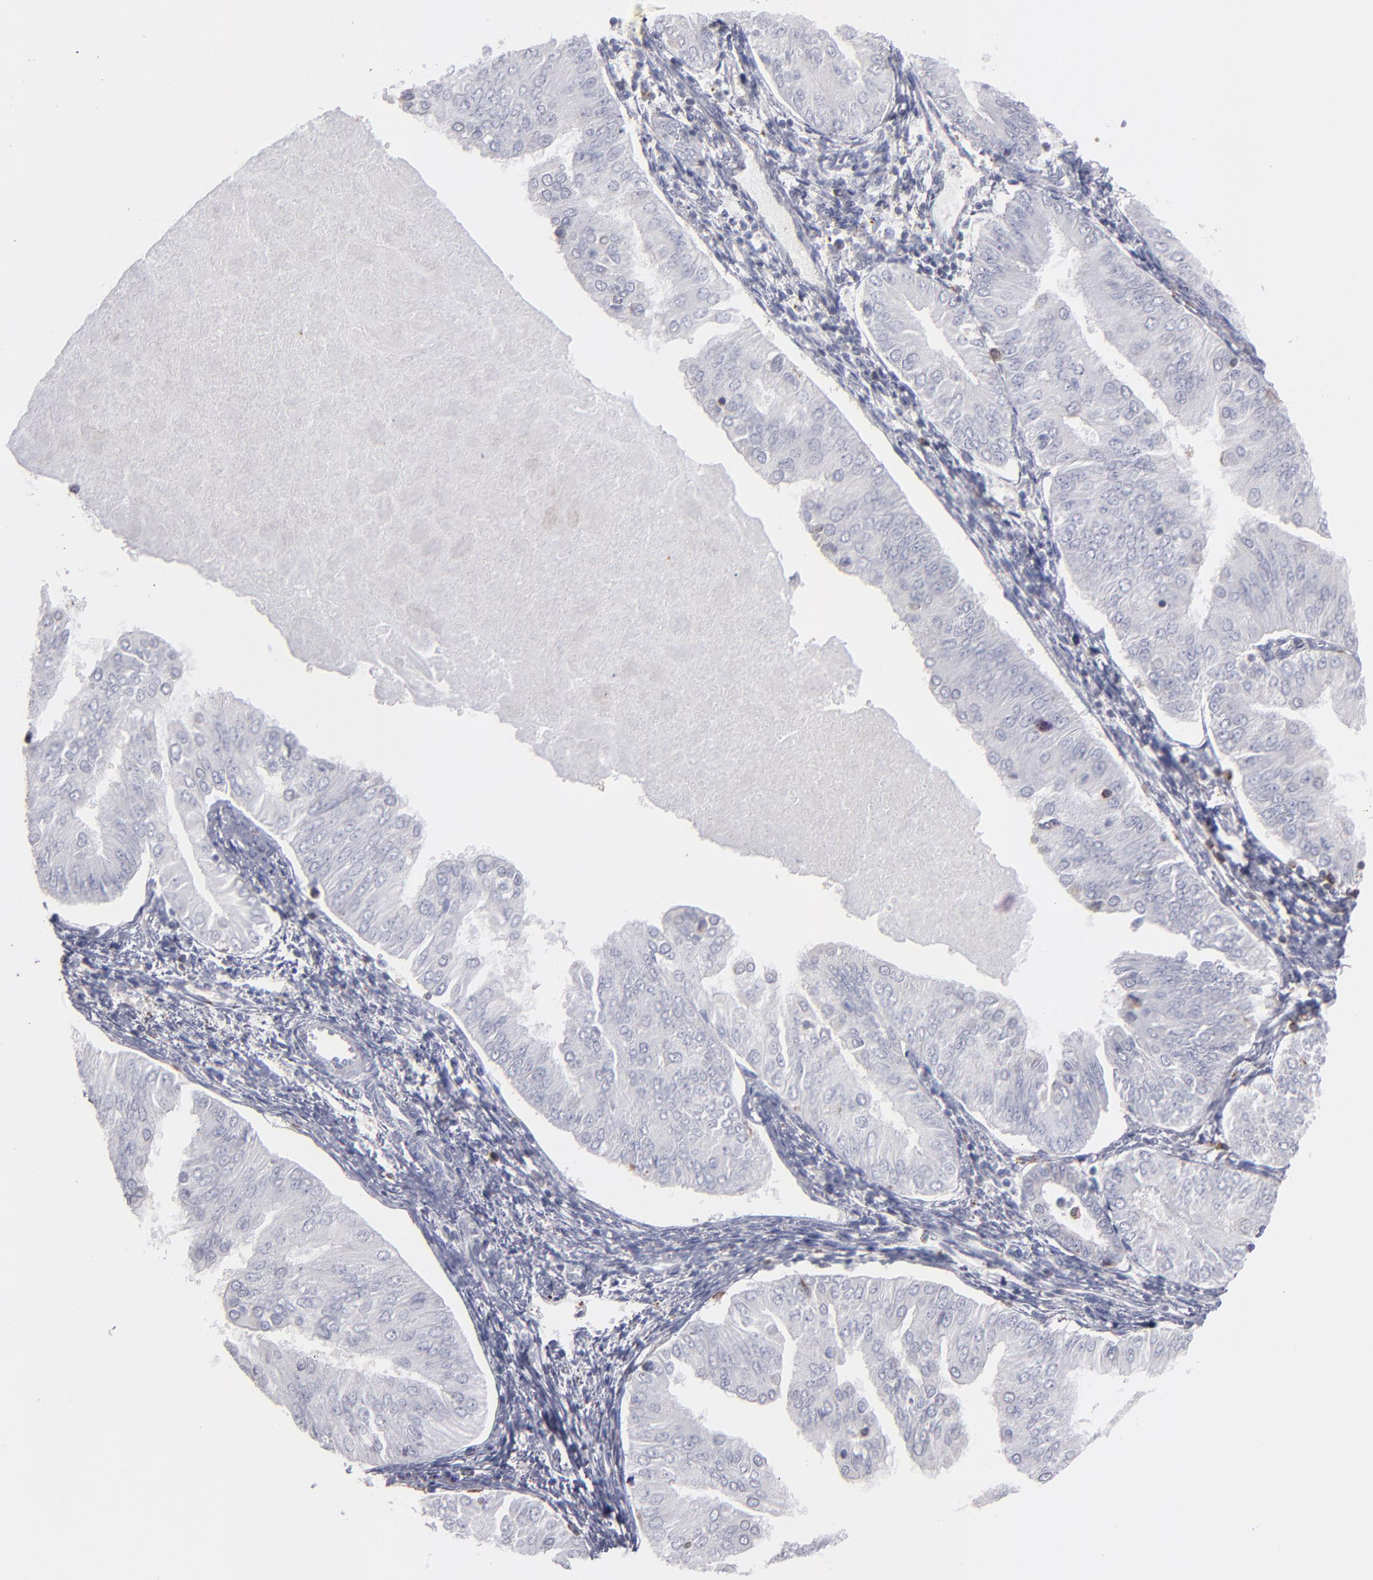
{"staining": {"intensity": "negative", "quantity": "none", "location": "none"}, "tissue": "endometrial cancer", "cell_type": "Tumor cells", "image_type": "cancer", "snomed": [{"axis": "morphology", "description": "Adenocarcinoma, NOS"}, {"axis": "topography", "description": "Endometrium"}], "caption": "Tumor cells show no significant expression in endometrial cancer (adenocarcinoma). (DAB immunohistochemistry with hematoxylin counter stain).", "gene": "TMX1", "patient": {"sex": "female", "age": 53}}